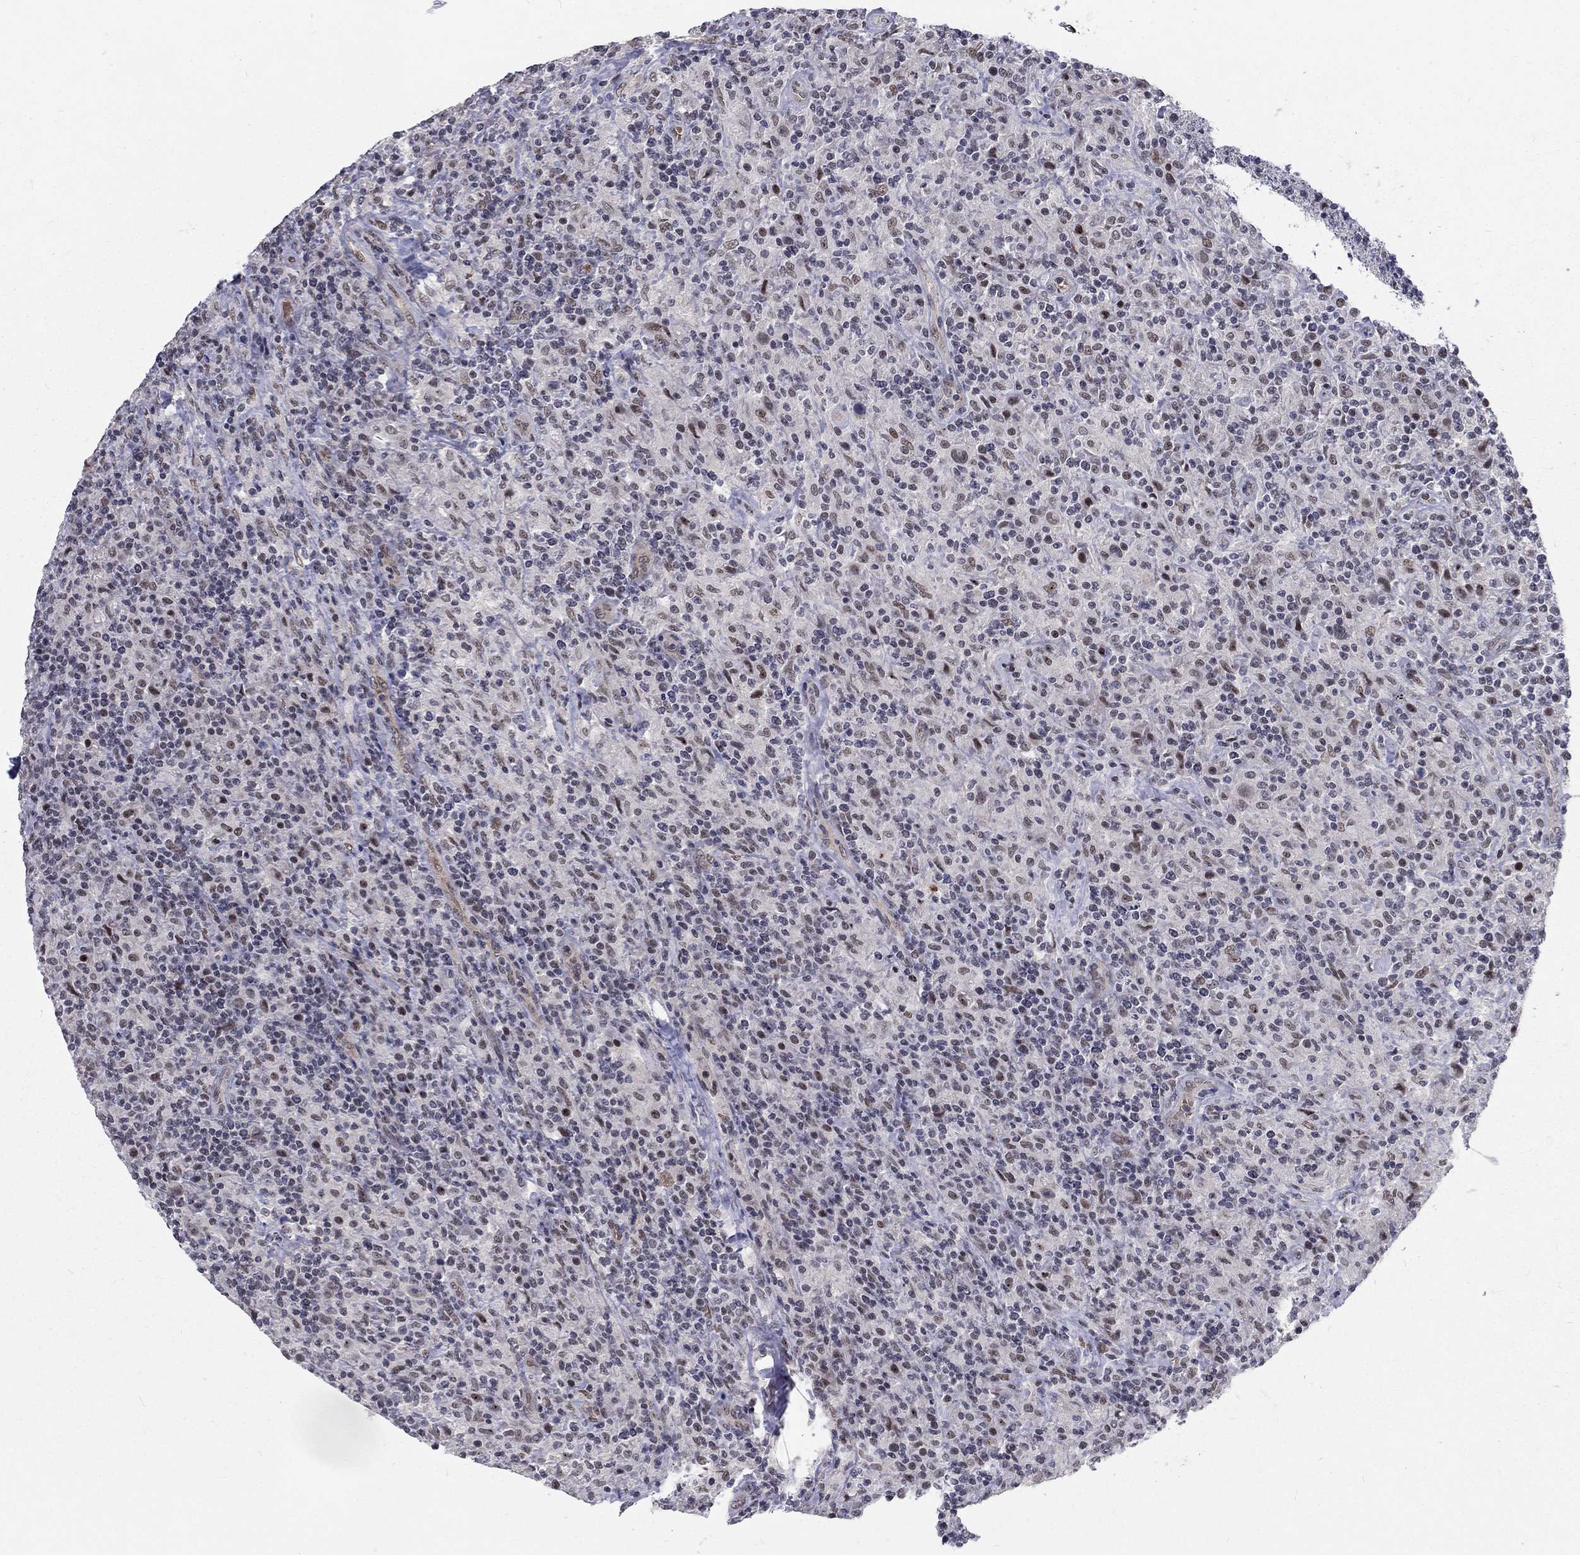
{"staining": {"intensity": "moderate", "quantity": "<25%", "location": "nuclear"}, "tissue": "lymphoma", "cell_type": "Tumor cells", "image_type": "cancer", "snomed": [{"axis": "morphology", "description": "Hodgkin's disease, NOS"}, {"axis": "topography", "description": "Lymph node"}], "caption": "A high-resolution histopathology image shows immunohistochemistry staining of lymphoma, which exhibits moderate nuclear staining in approximately <25% of tumor cells.", "gene": "ZBED1", "patient": {"sex": "male", "age": 70}}